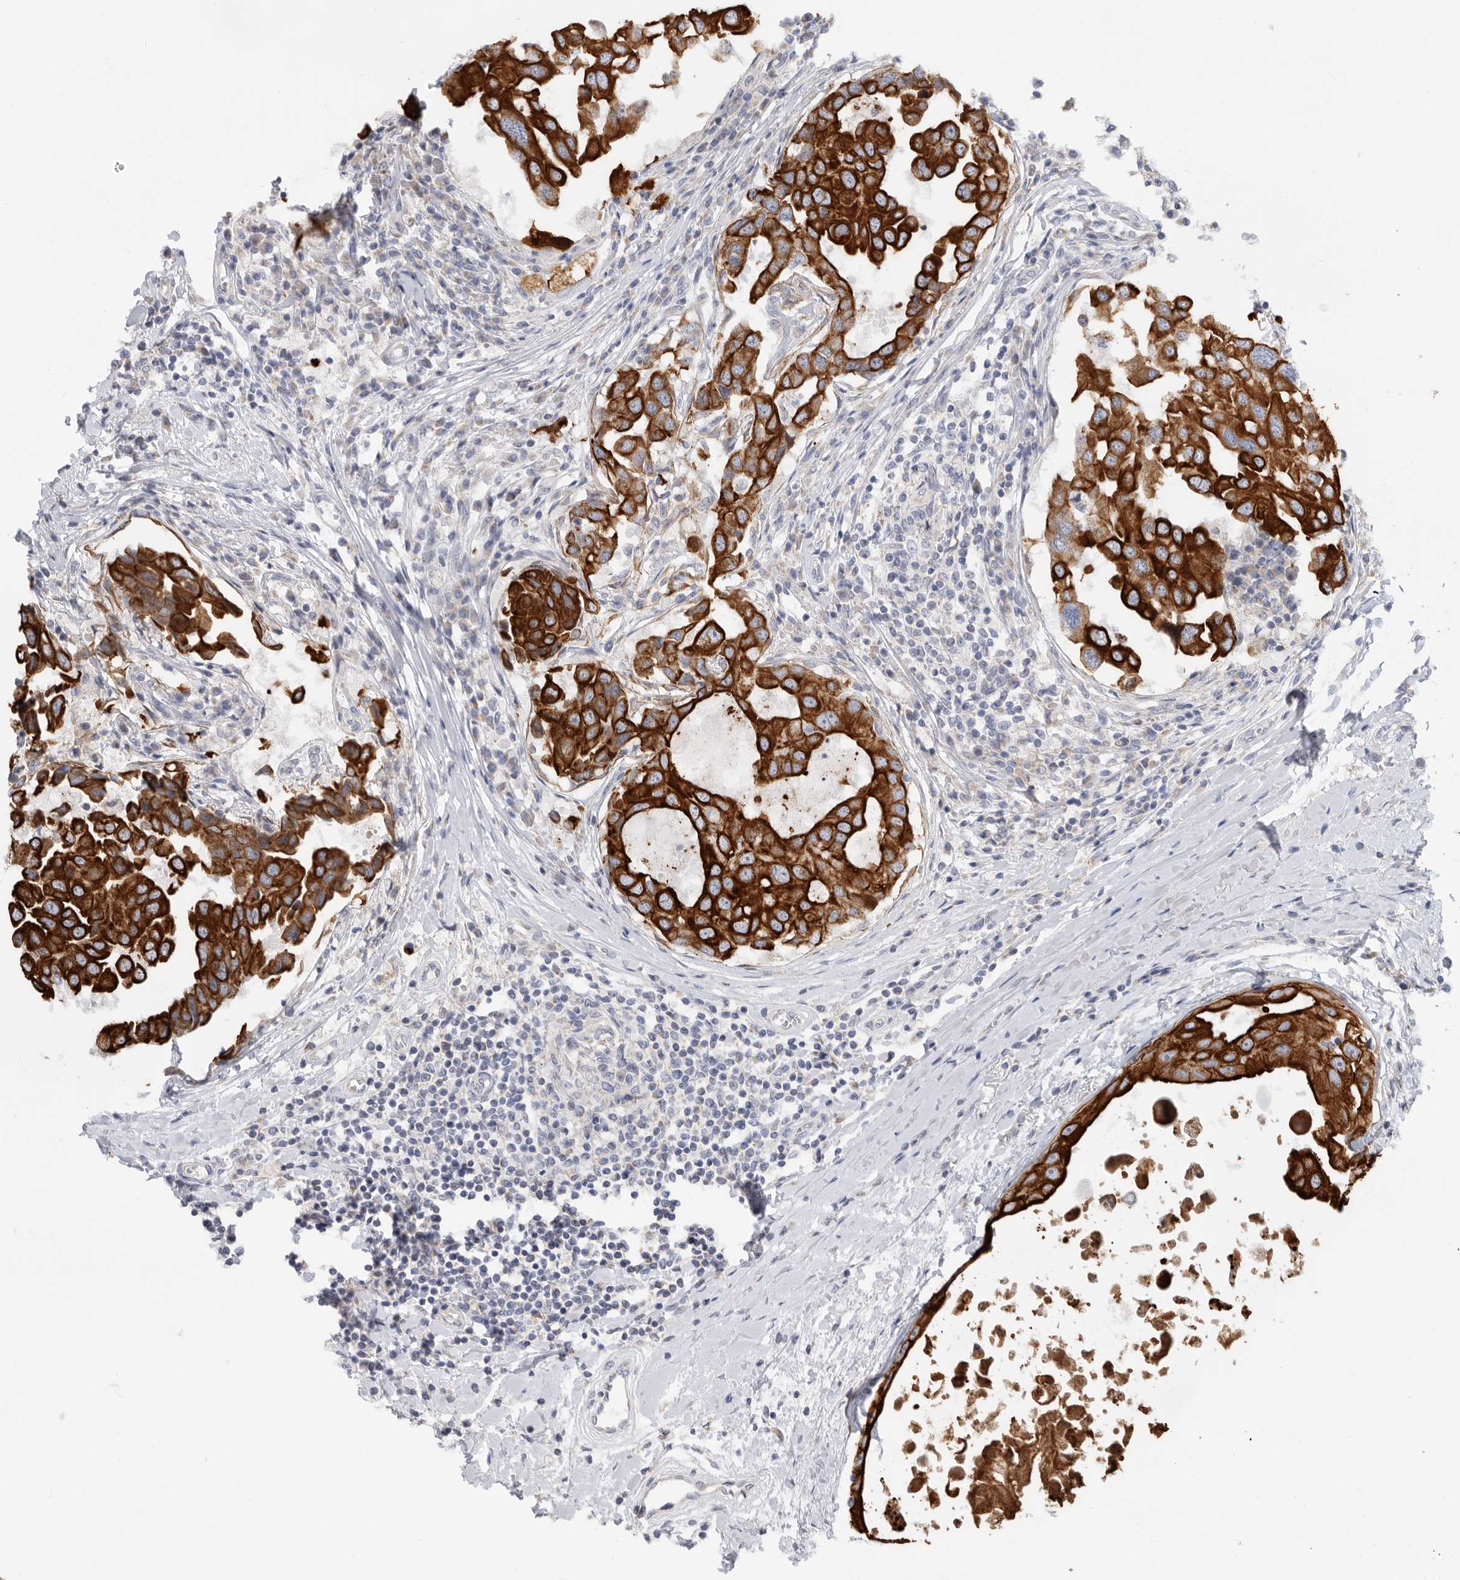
{"staining": {"intensity": "strong", "quantity": ">75%", "location": "cytoplasmic/membranous"}, "tissue": "breast cancer", "cell_type": "Tumor cells", "image_type": "cancer", "snomed": [{"axis": "morphology", "description": "Duct carcinoma"}, {"axis": "topography", "description": "Breast"}], "caption": "This is a photomicrograph of immunohistochemistry staining of intraductal carcinoma (breast), which shows strong expression in the cytoplasmic/membranous of tumor cells.", "gene": "MTFR1L", "patient": {"sex": "female", "age": 27}}